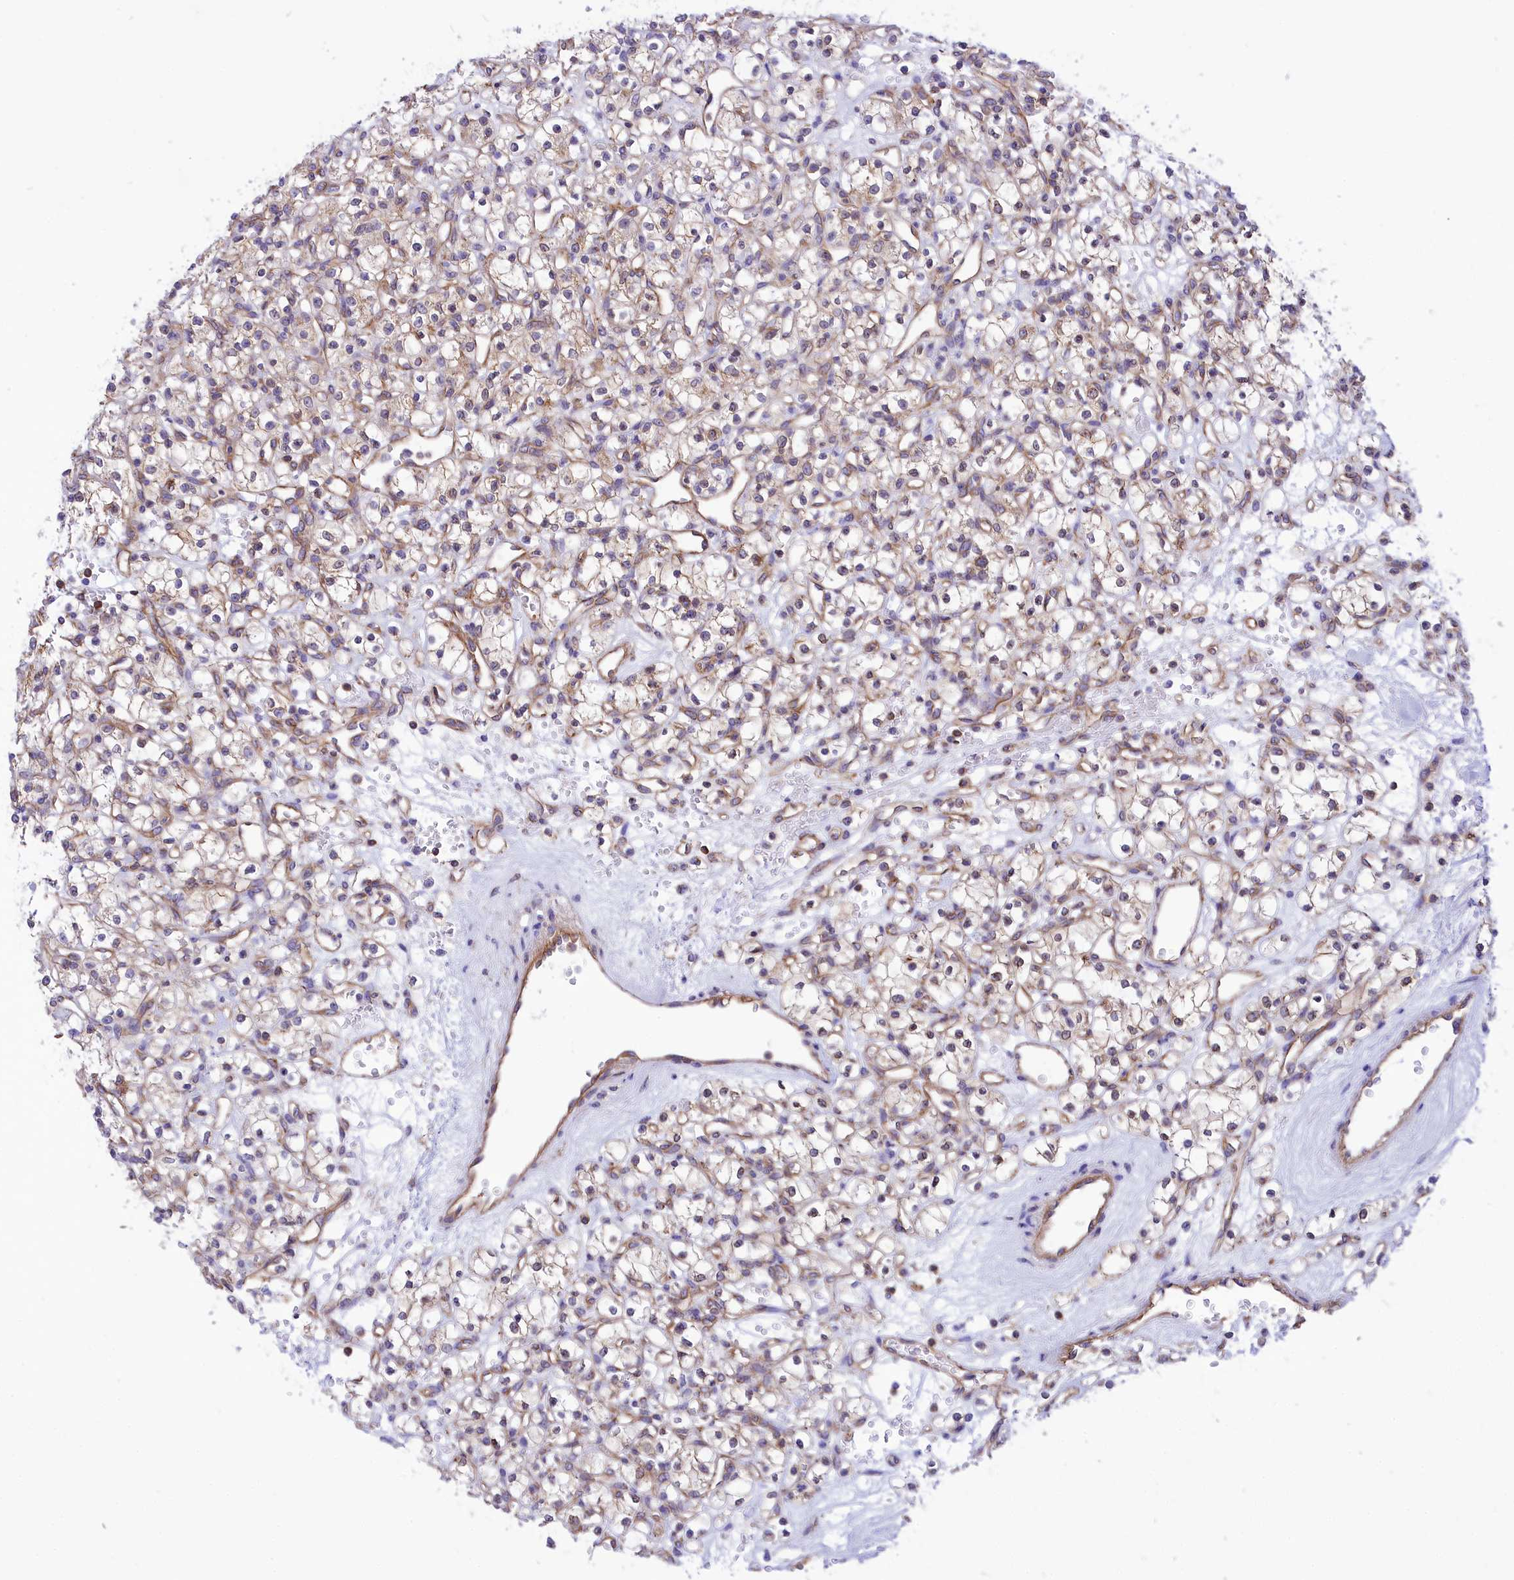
{"staining": {"intensity": "weak", "quantity": "25%-75%", "location": "cytoplasmic/membranous"}, "tissue": "renal cancer", "cell_type": "Tumor cells", "image_type": "cancer", "snomed": [{"axis": "morphology", "description": "Adenocarcinoma, NOS"}, {"axis": "topography", "description": "Kidney"}], "caption": "This is a histology image of immunohistochemistry (IHC) staining of adenocarcinoma (renal), which shows weak staining in the cytoplasmic/membranous of tumor cells.", "gene": "SEPTIN9", "patient": {"sex": "female", "age": 59}}